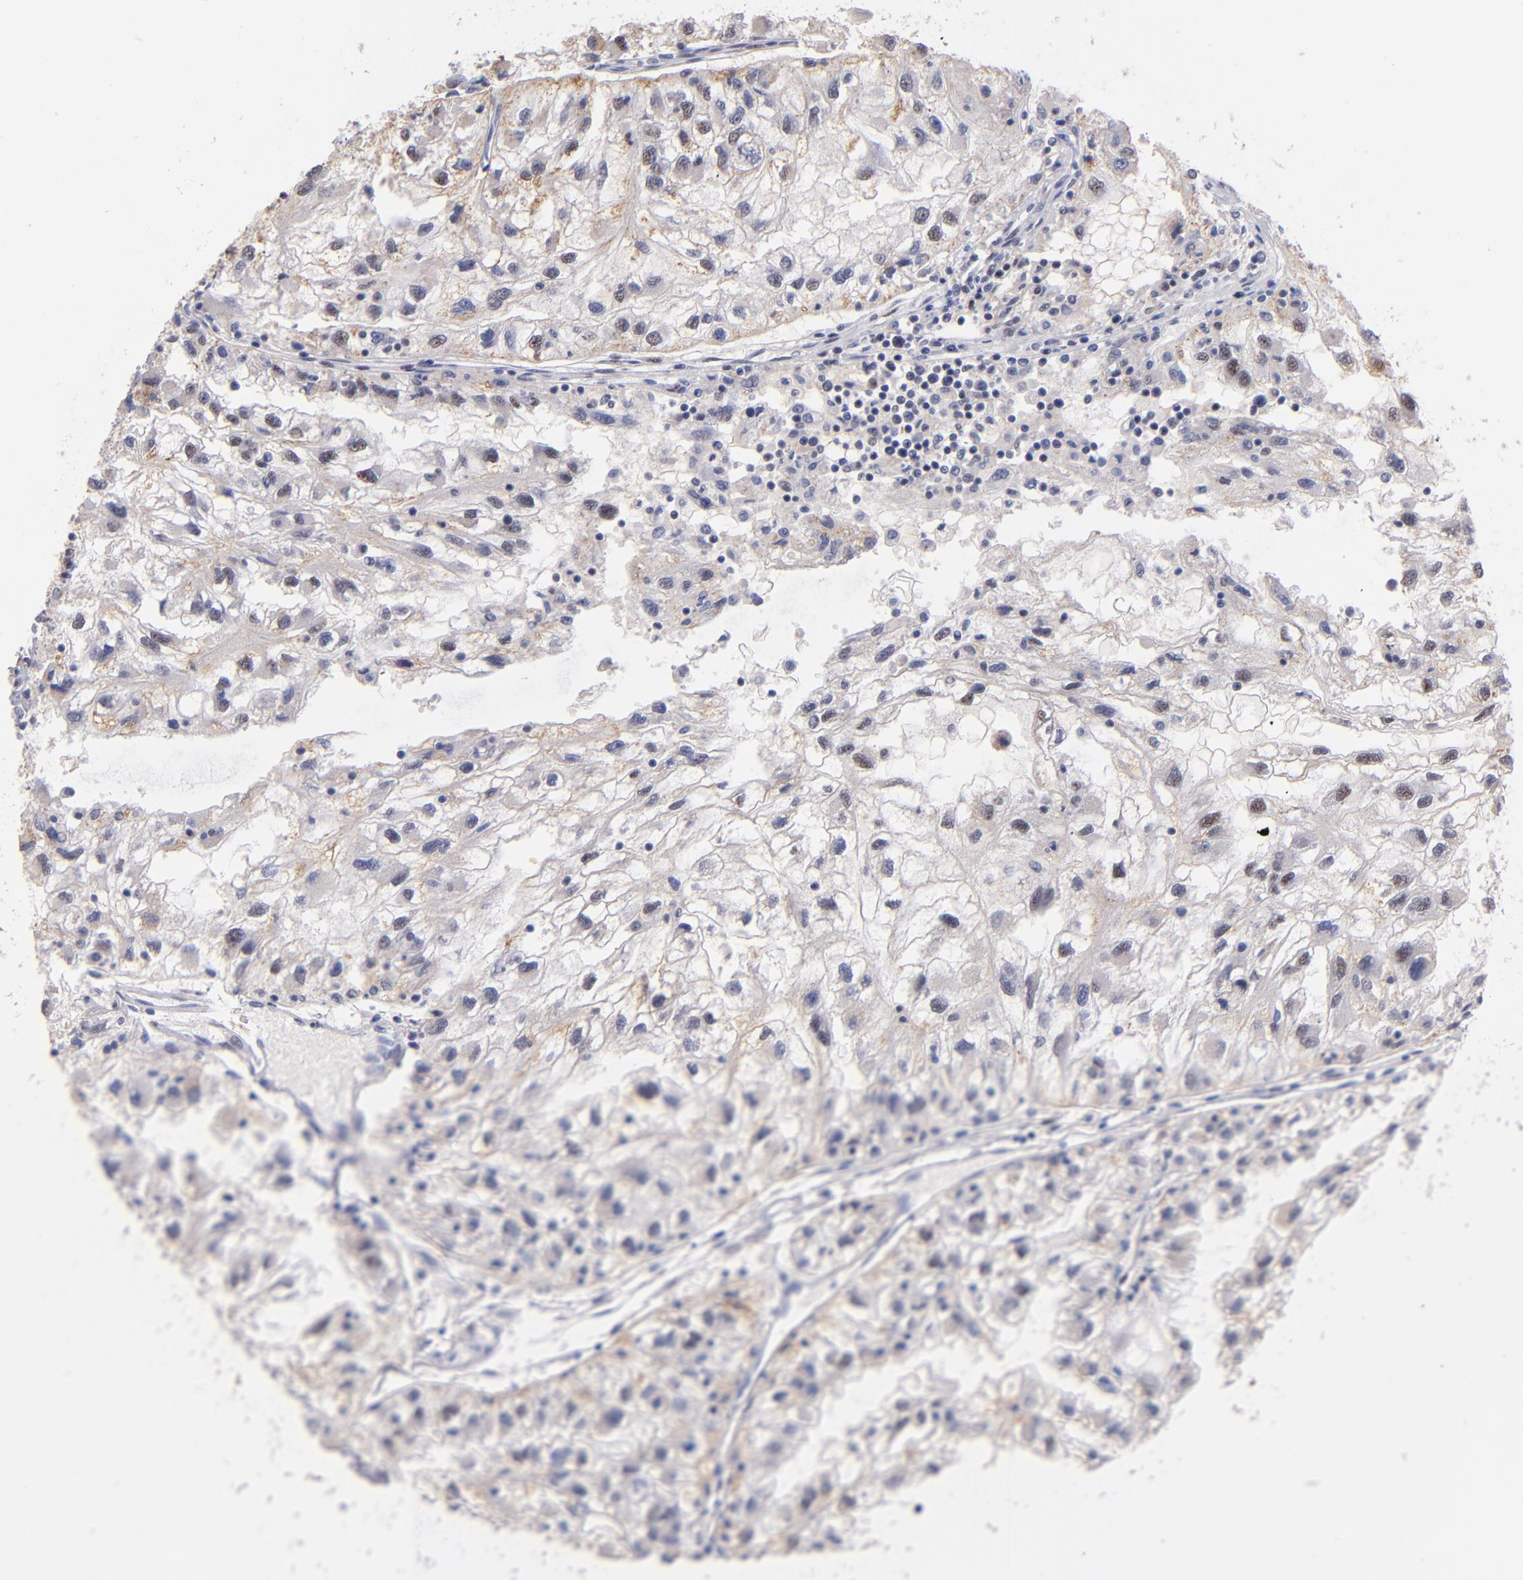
{"staining": {"intensity": "weak", "quantity": "<25%", "location": "nuclear"}, "tissue": "renal cancer", "cell_type": "Tumor cells", "image_type": "cancer", "snomed": [{"axis": "morphology", "description": "Normal tissue, NOS"}, {"axis": "morphology", "description": "Adenocarcinoma, NOS"}, {"axis": "topography", "description": "Kidney"}], "caption": "A micrograph of human renal cancer is negative for staining in tumor cells. Brightfield microscopy of immunohistochemistry stained with DAB (brown) and hematoxylin (blue), captured at high magnification.", "gene": "RAF1", "patient": {"sex": "male", "age": 71}}